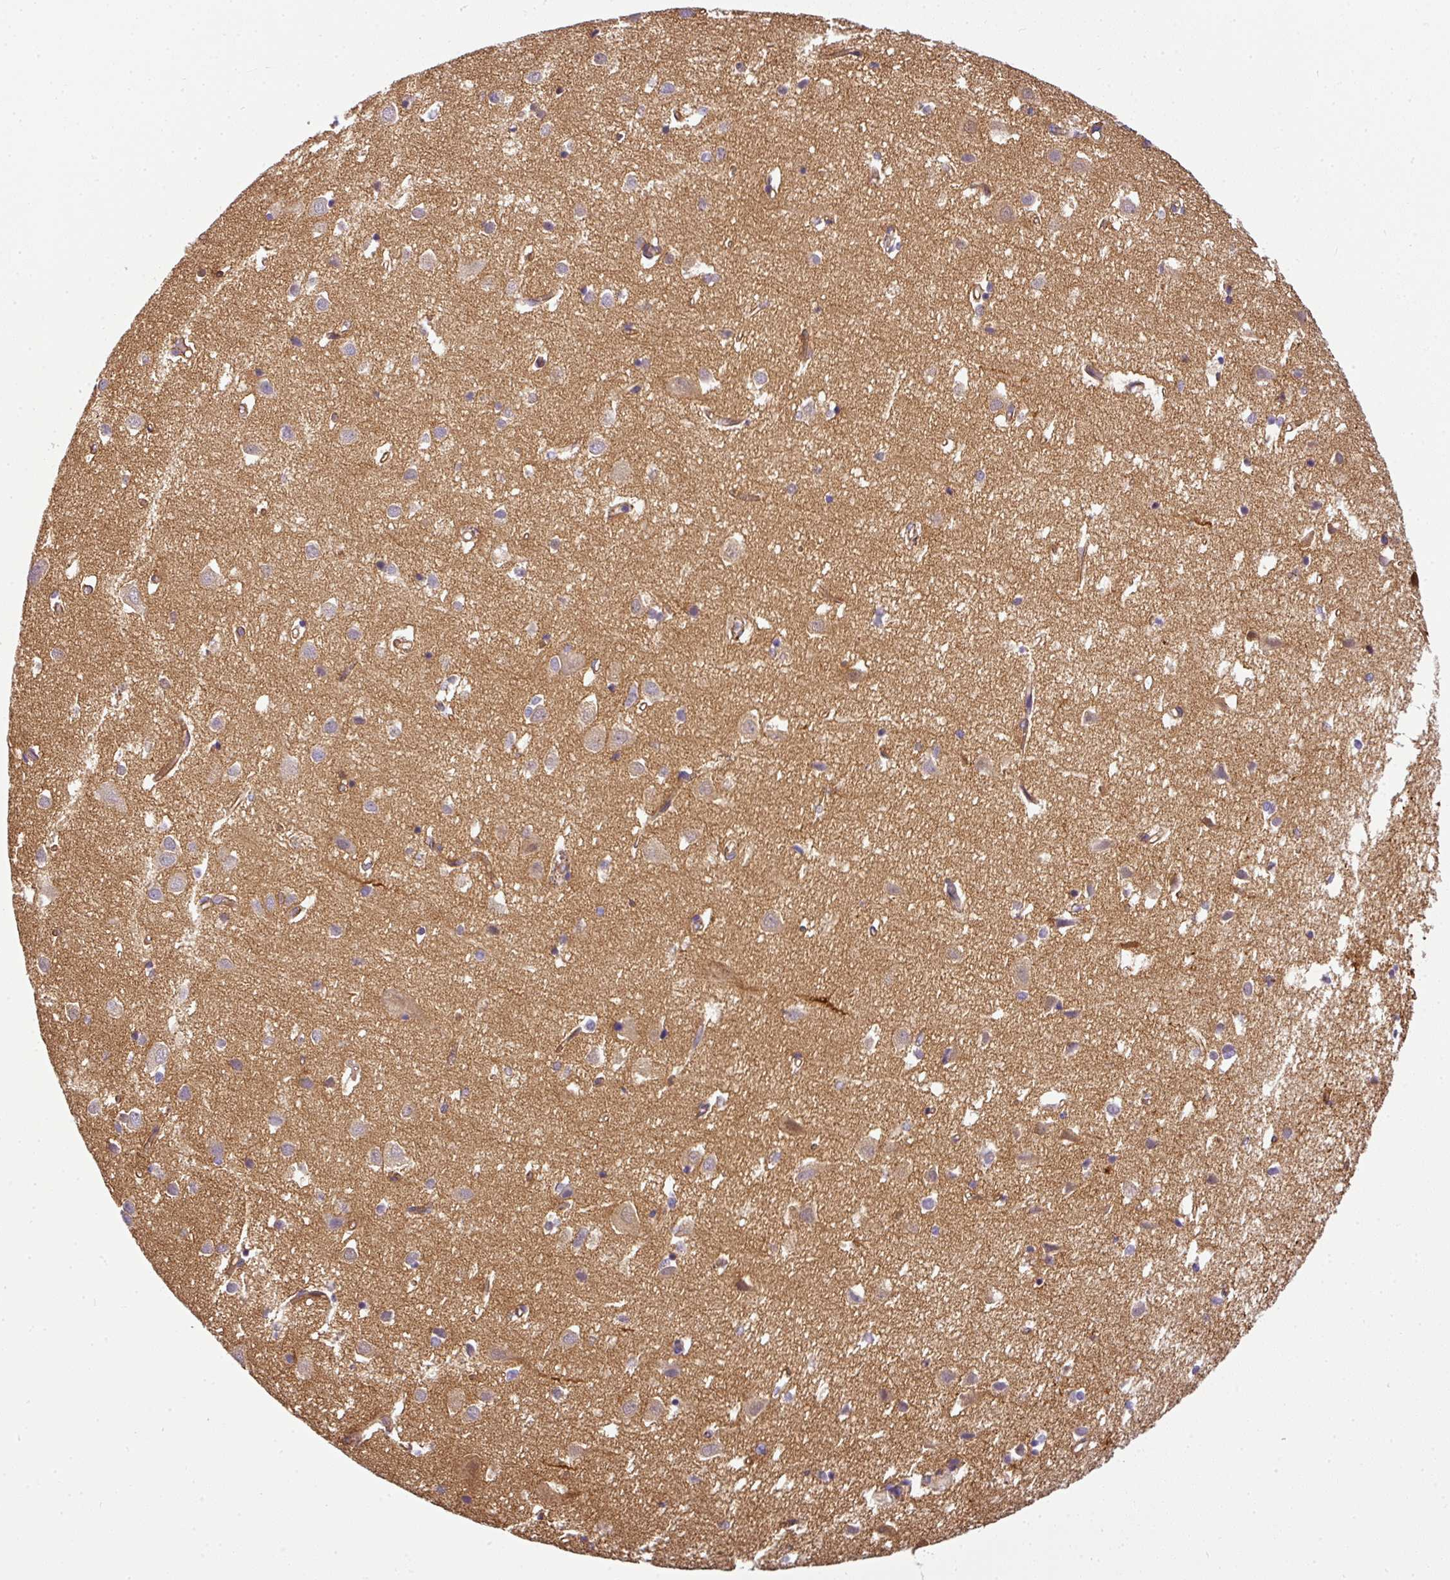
{"staining": {"intensity": "moderate", "quantity": ">75%", "location": "cytoplasmic/membranous"}, "tissue": "cerebral cortex", "cell_type": "Endothelial cells", "image_type": "normal", "snomed": [{"axis": "morphology", "description": "Normal tissue, NOS"}, {"axis": "topography", "description": "Cerebral cortex"}], "caption": "Protein expression analysis of benign cerebral cortex displays moderate cytoplasmic/membranous positivity in approximately >75% of endothelial cells. Using DAB (brown) and hematoxylin (blue) stains, captured at high magnification using brightfield microscopy.", "gene": "OR11H4", "patient": {"sex": "male", "age": 70}}